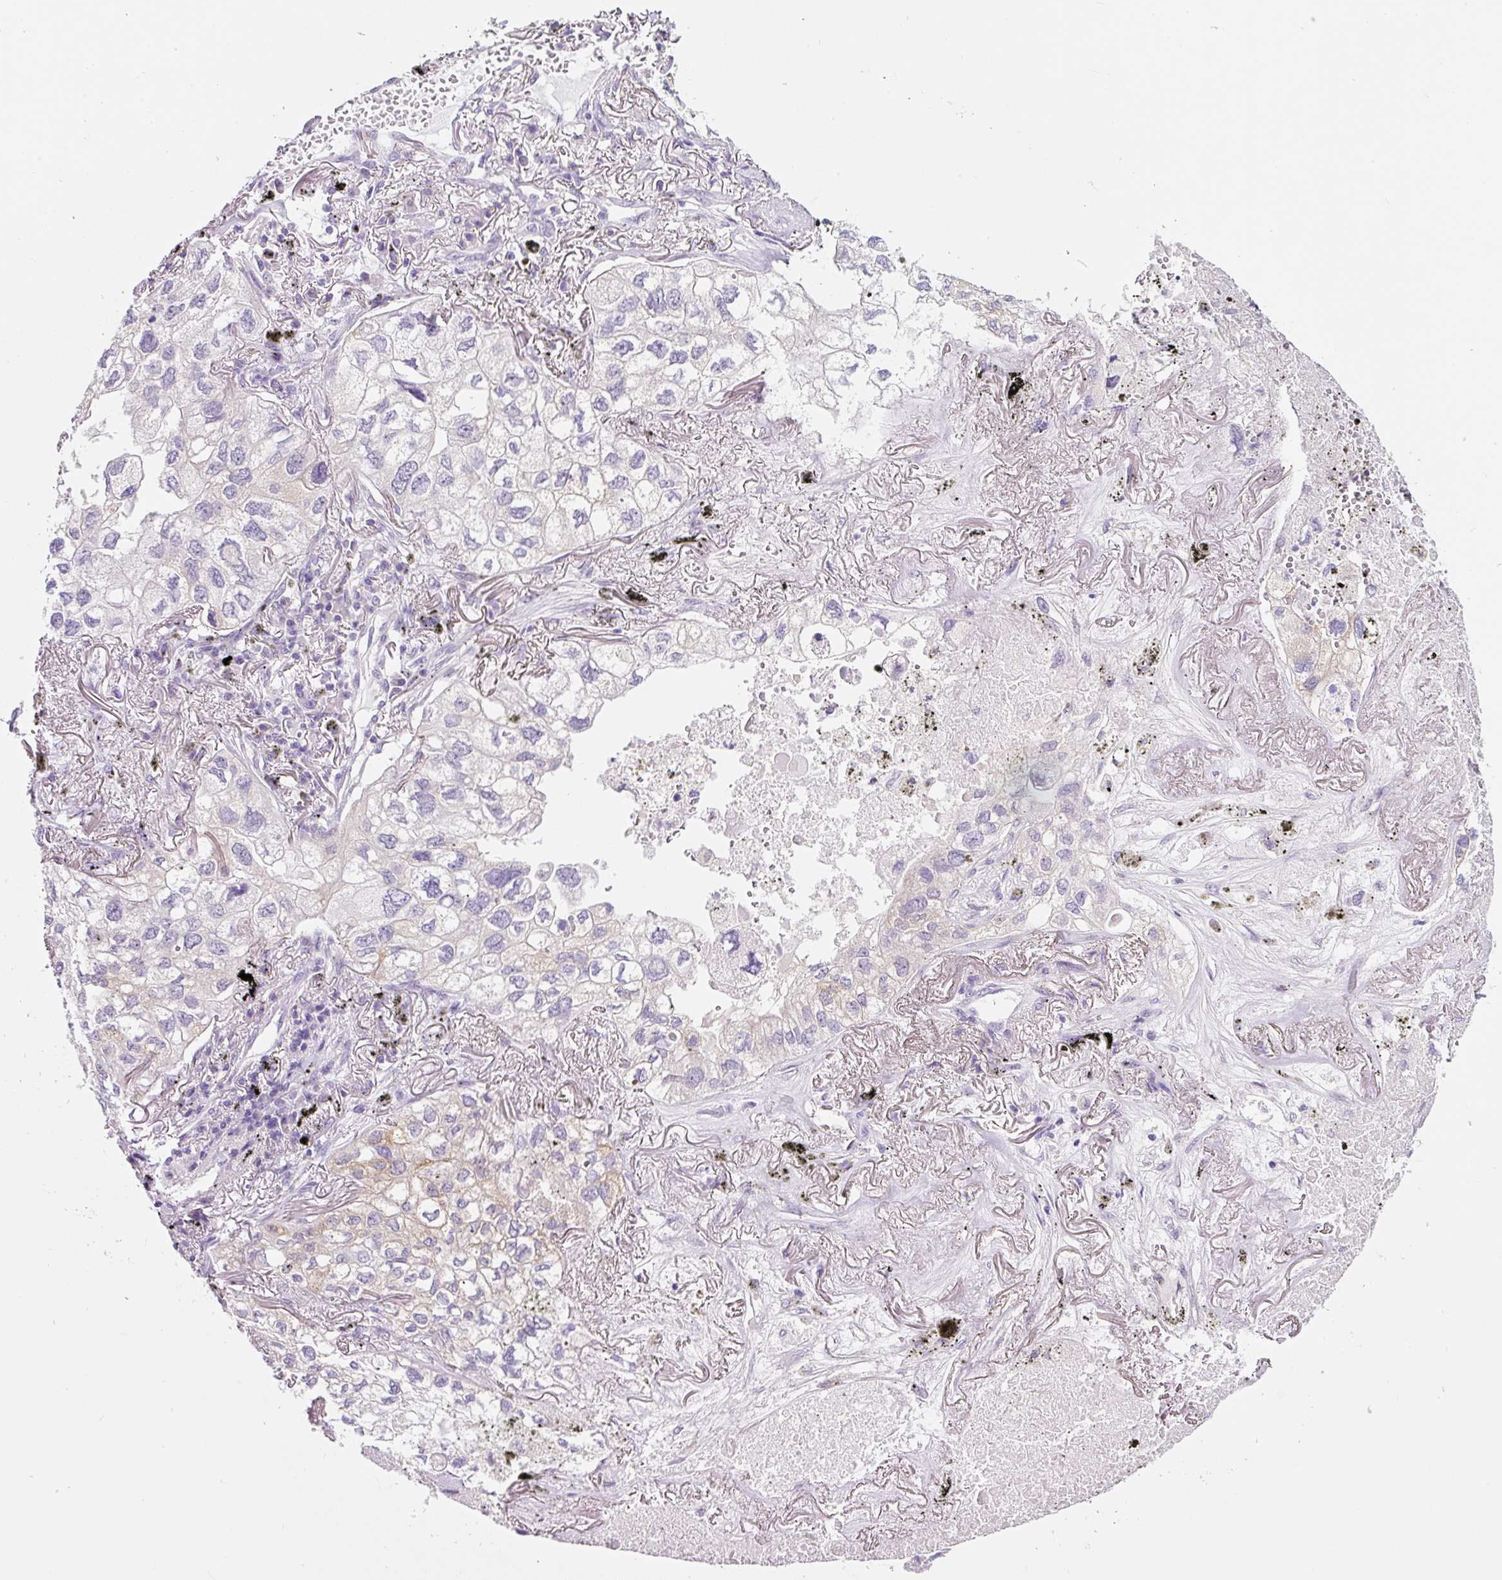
{"staining": {"intensity": "negative", "quantity": "none", "location": "none"}, "tissue": "lung cancer", "cell_type": "Tumor cells", "image_type": "cancer", "snomed": [{"axis": "morphology", "description": "Adenocarcinoma, NOS"}, {"axis": "topography", "description": "Lung"}], "caption": "The histopathology image reveals no significant expression in tumor cells of adenocarcinoma (lung). (Brightfield microscopy of DAB immunohistochemistry at high magnification).", "gene": "SYP", "patient": {"sex": "male", "age": 65}}